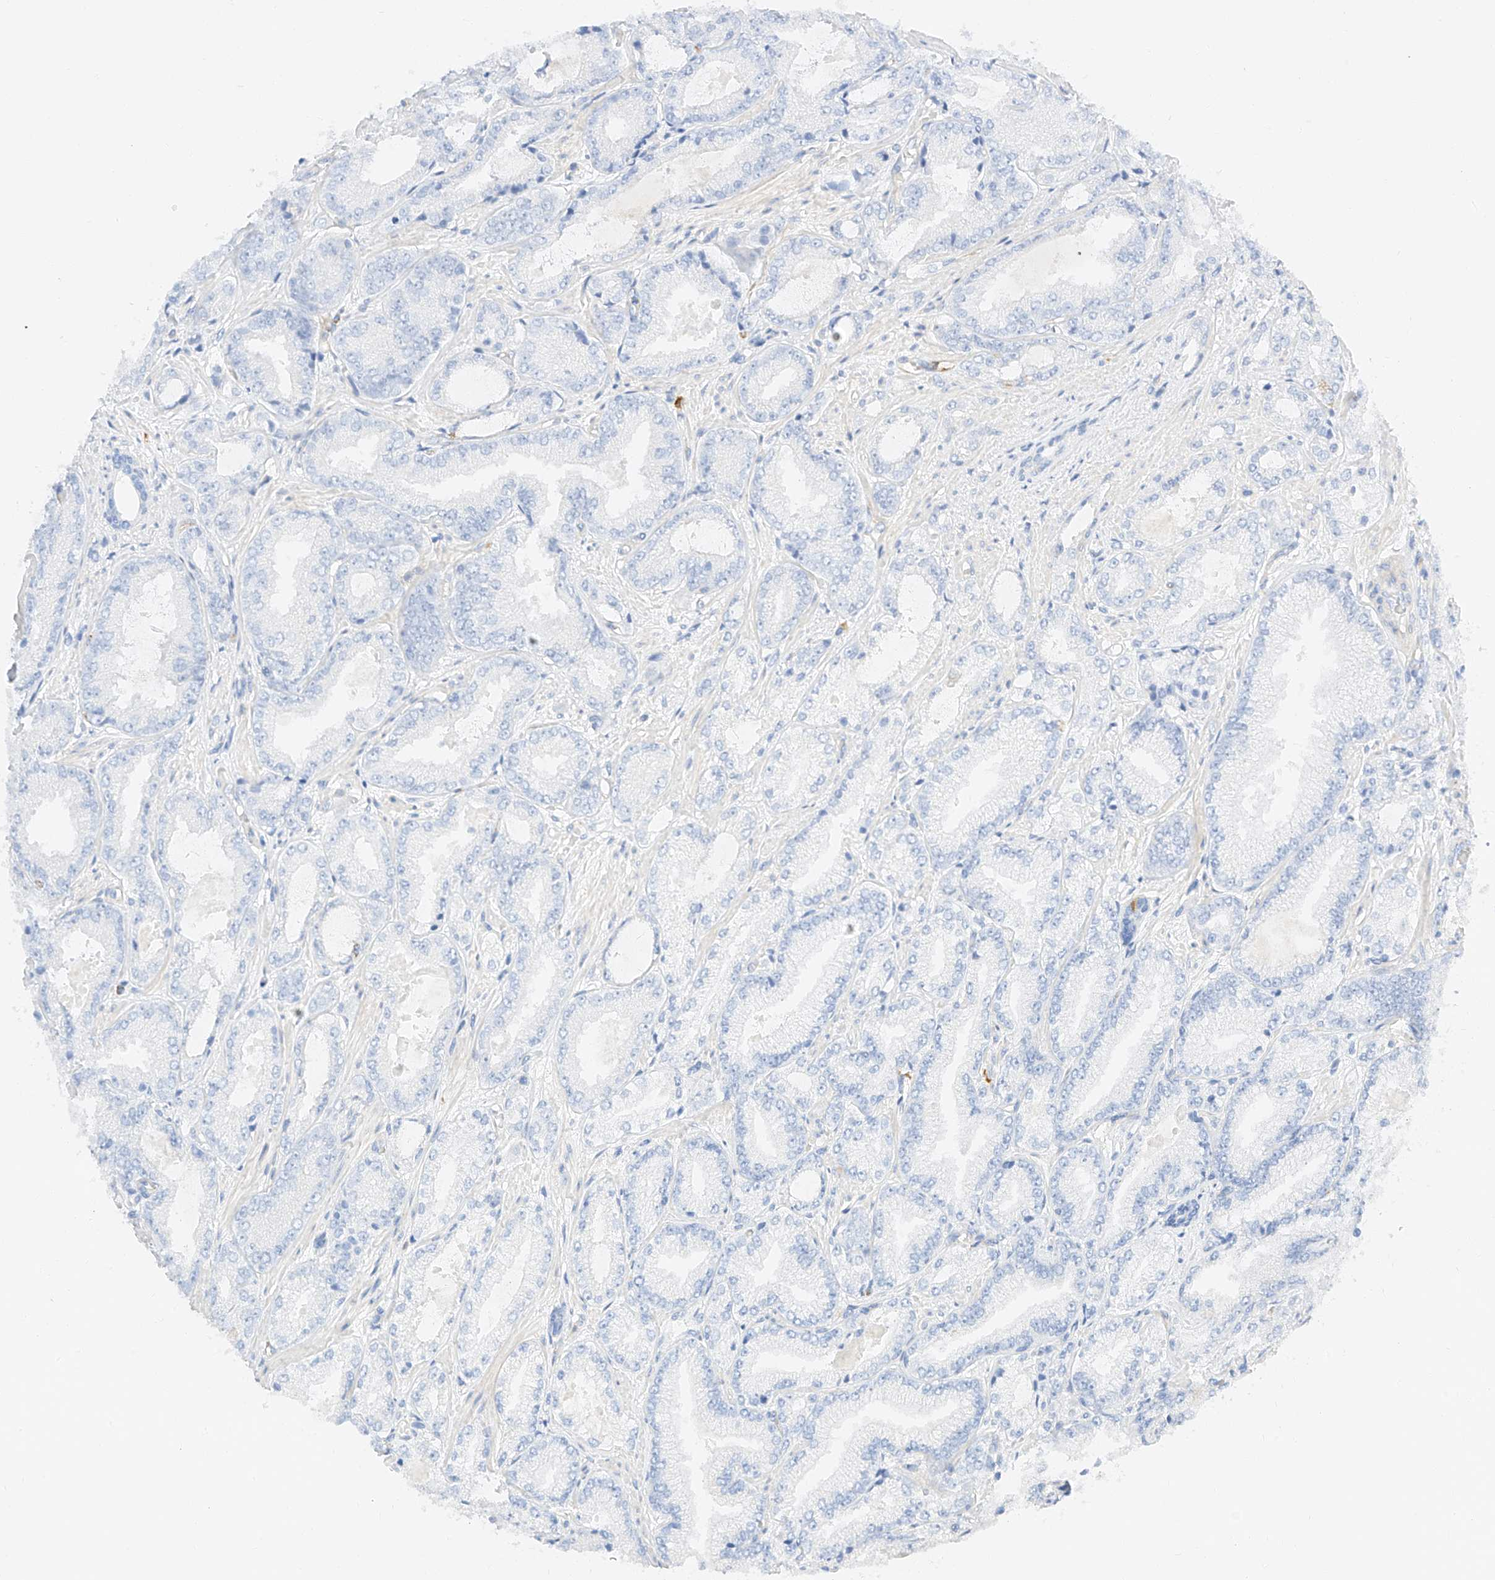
{"staining": {"intensity": "negative", "quantity": "none", "location": "none"}, "tissue": "prostate cancer", "cell_type": "Tumor cells", "image_type": "cancer", "snomed": [{"axis": "morphology", "description": "Adenocarcinoma, High grade"}, {"axis": "topography", "description": "Prostate"}], "caption": "The image exhibits no staining of tumor cells in prostate adenocarcinoma (high-grade).", "gene": "CDCP2", "patient": {"sex": "male", "age": 71}}